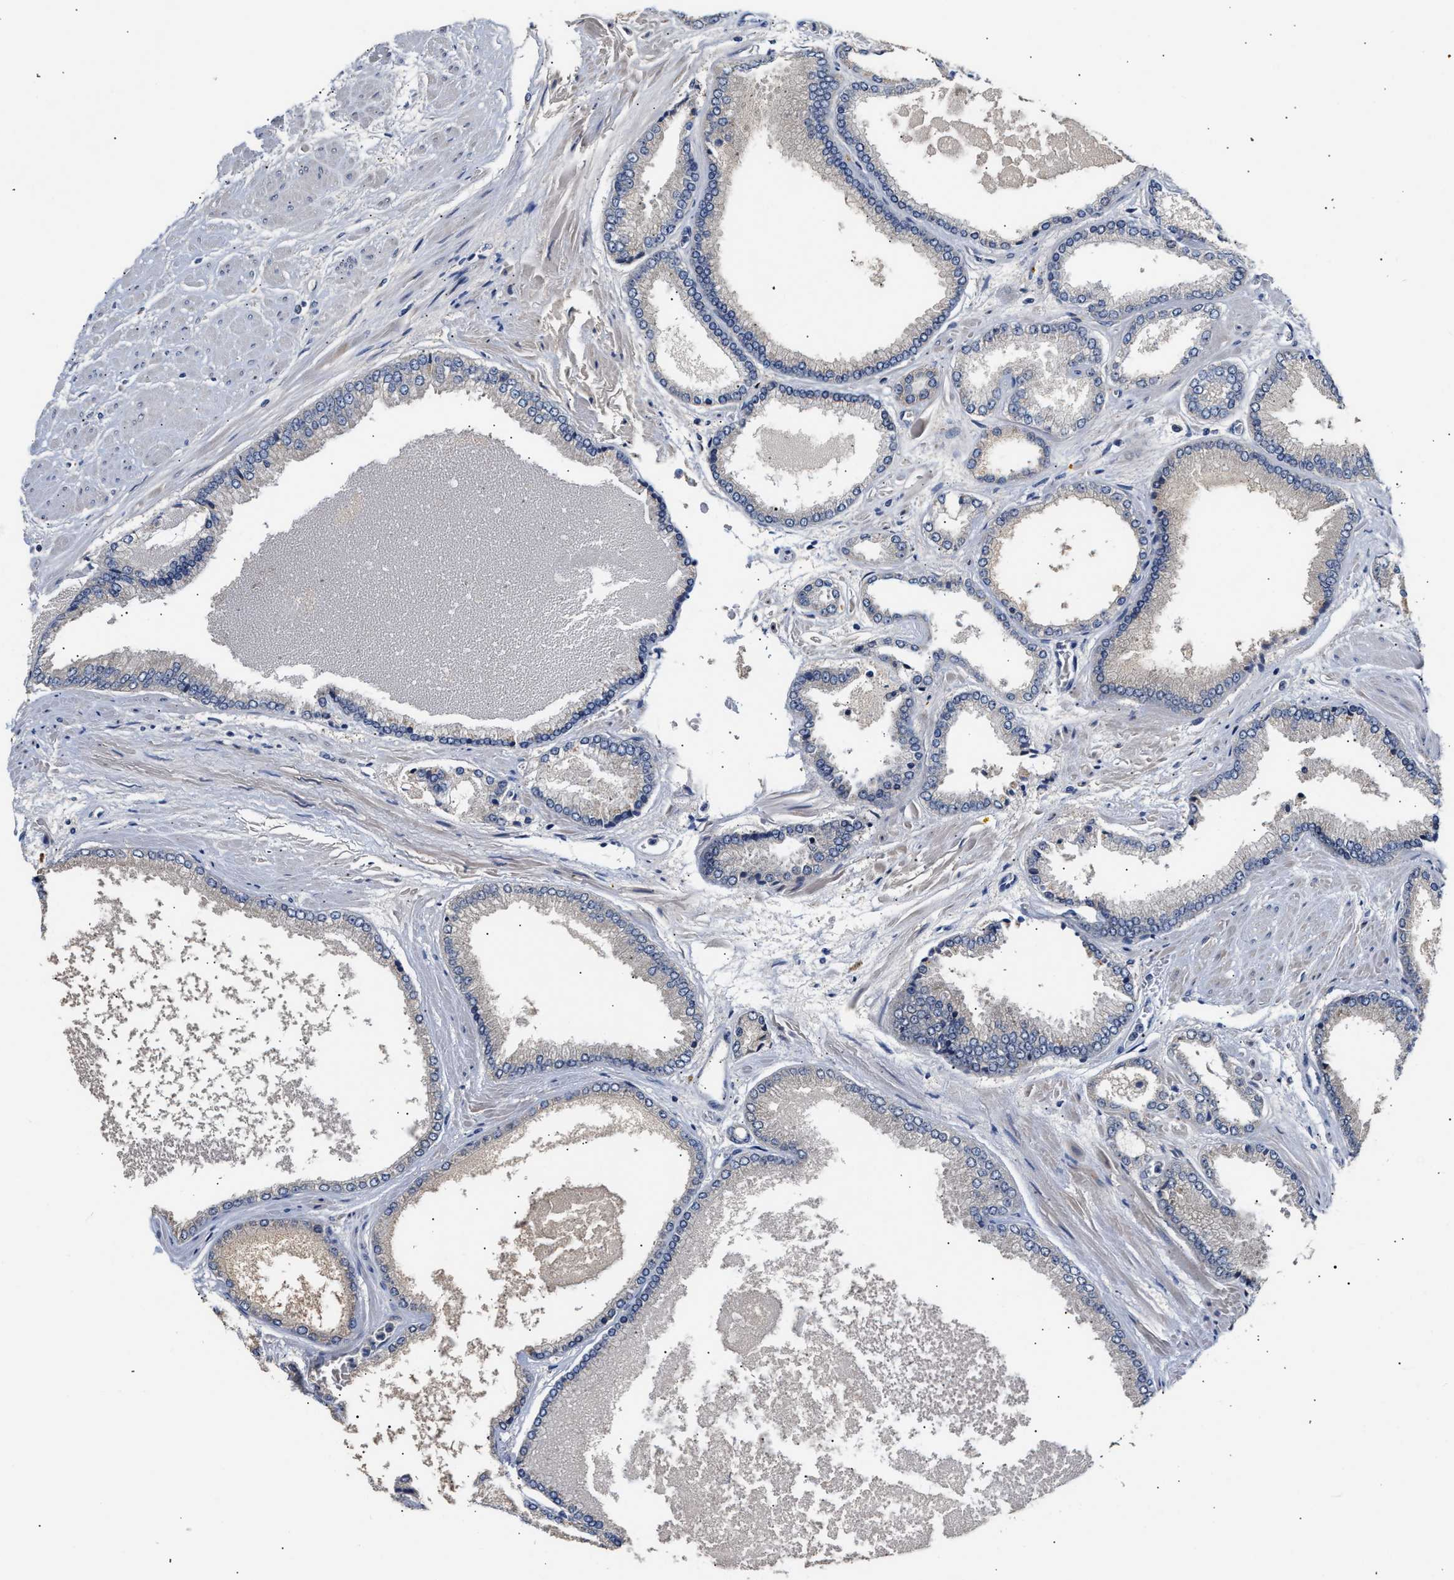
{"staining": {"intensity": "negative", "quantity": "none", "location": "none"}, "tissue": "prostate cancer", "cell_type": "Tumor cells", "image_type": "cancer", "snomed": [{"axis": "morphology", "description": "Adenocarcinoma, High grade"}, {"axis": "topography", "description": "Prostate"}], "caption": "The image reveals no significant positivity in tumor cells of prostate cancer (adenocarcinoma (high-grade)).", "gene": "KASH5", "patient": {"sex": "male", "age": 61}}